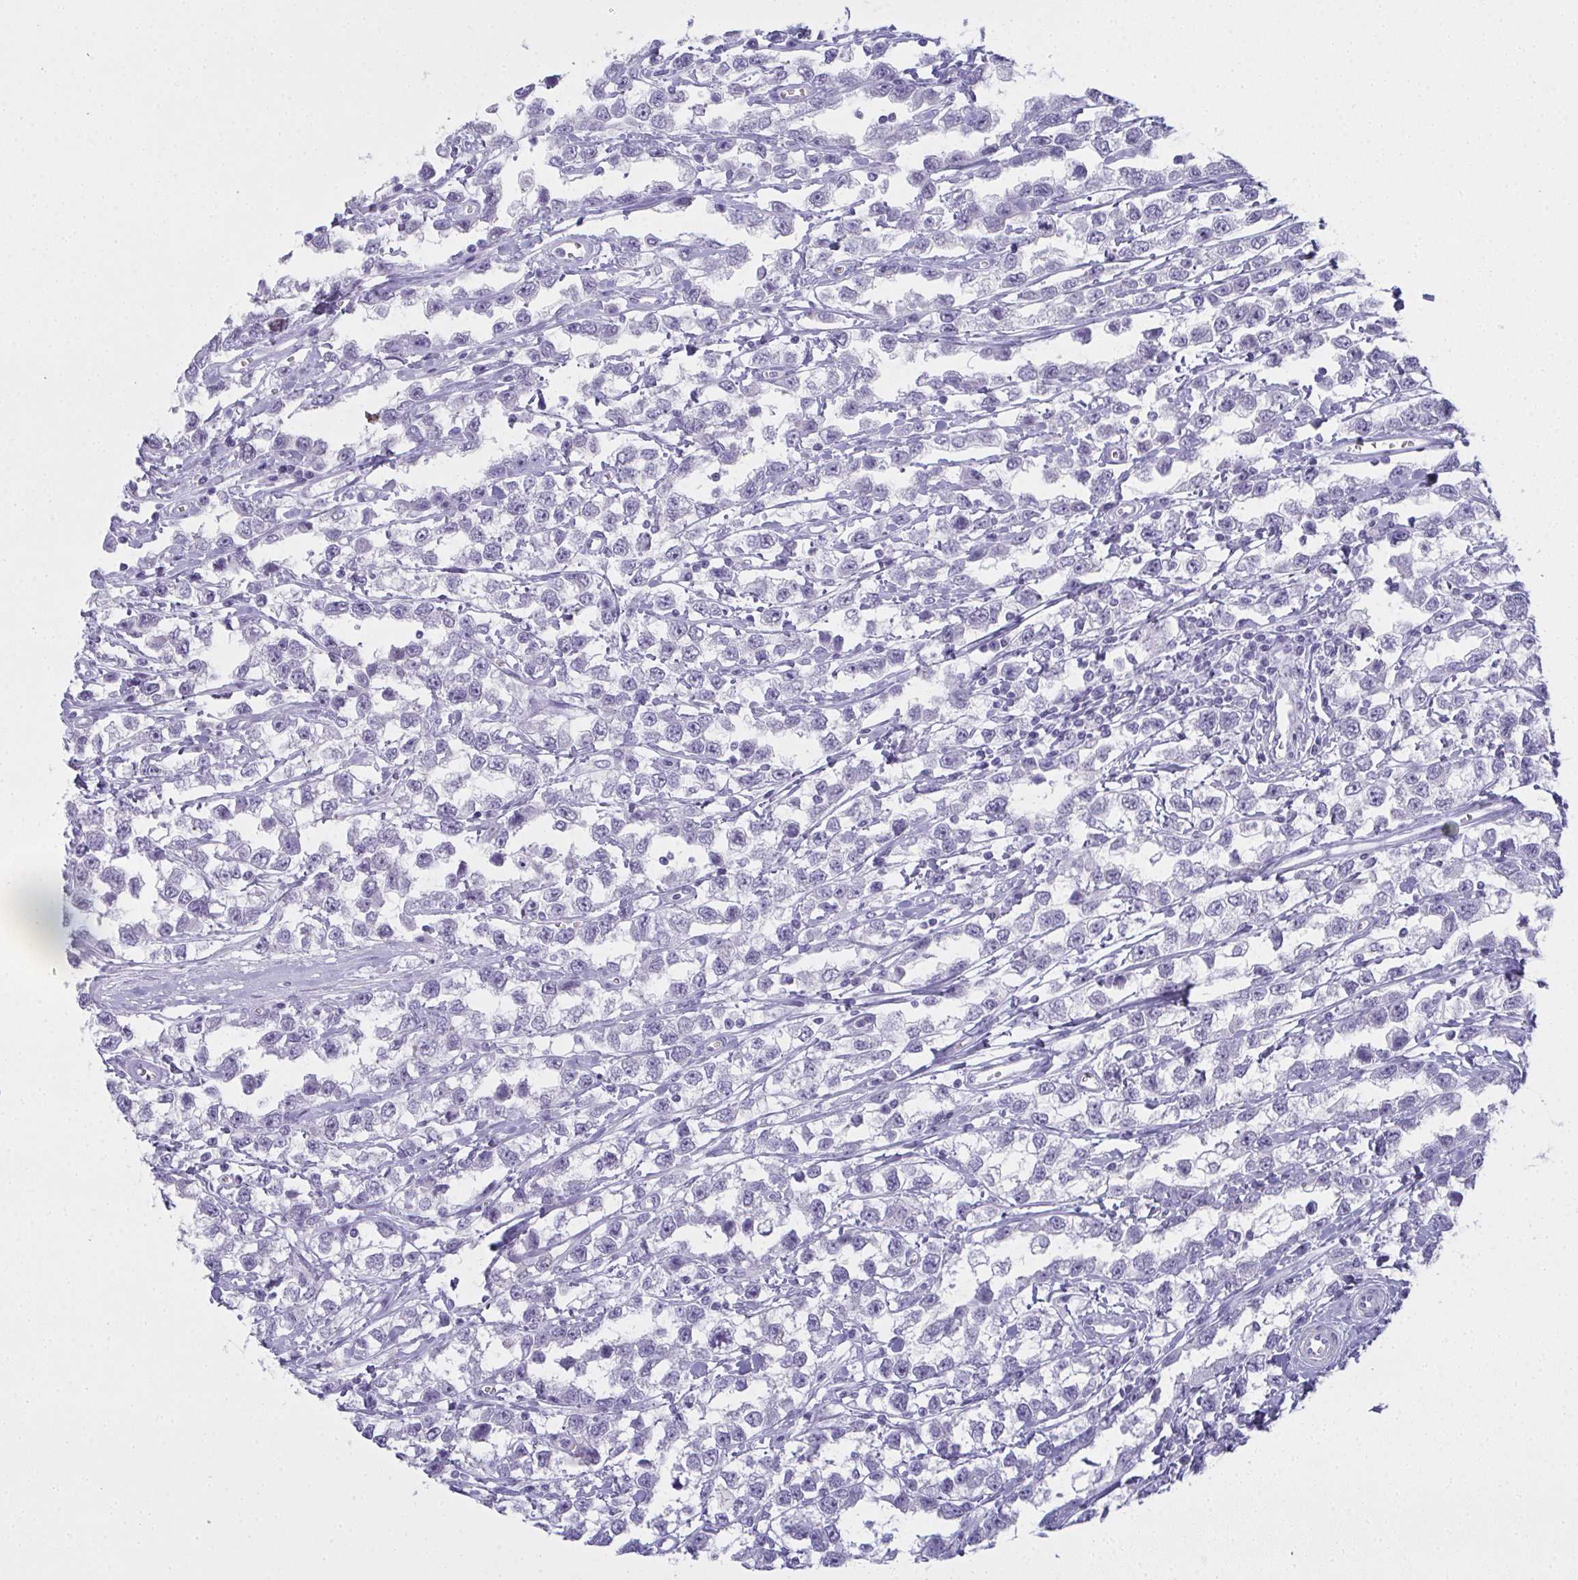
{"staining": {"intensity": "negative", "quantity": "none", "location": "none"}, "tissue": "testis cancer", "cell_type": "Tumor cells", "image_type": "cancer", "snomed": [{"axis": "morphology", "description": "Seminoma, NOS"}, {"axis": "topography", "description": "Testis"}], "caption": "Testis cancer (seminoma) was stained to show a protein in brown. There is no significant expression in tumor cells. Nuclei are stained in blue.", "gene": "SLC36A2", "patient": {"sex": "male", "age": 34}}